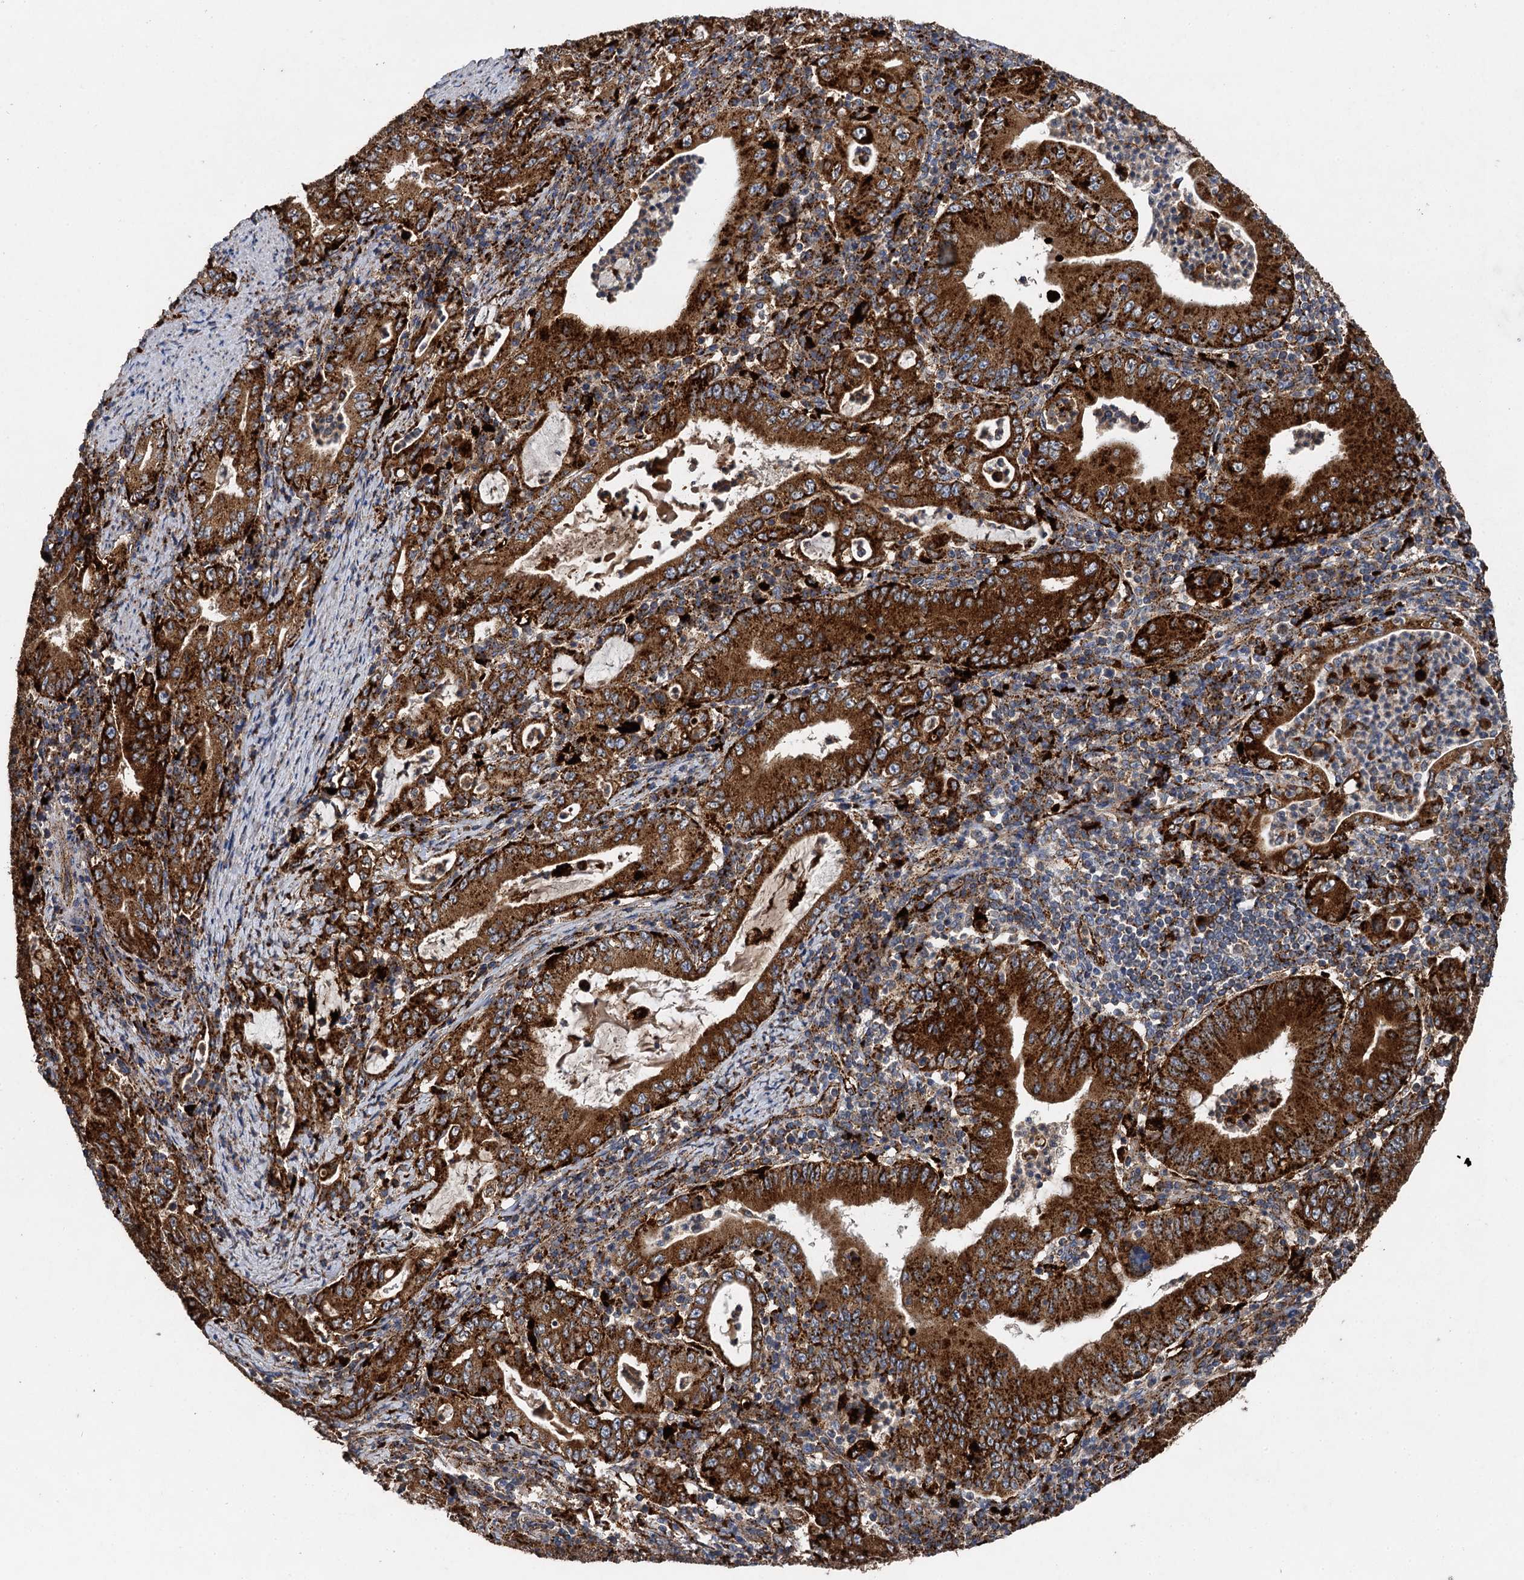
{"staining": {"intensity": "strong", "quantity": ">75%", "location": "cytoplasmic/membranous"}, "tissue": "stomach cancer", "cell_type": "Tumor cells", "image_type": "cancer", "snomed": [{"axis": "morphology", "description": "Normal tissue, NOS"}, {"axis": "morphology", "description": "Adenocarcinoma, NOS"}, {"axis": "topography", "description": "Esophagus"}, {"axis": "topography", "description": "Stomach, upper"}, {"axis": "topography", "description": "Peripheral nerve tissue"}], "caption": "DAB (3,3'-diaminobenzidine) immunohistochemical staining of human stomach cancer (adenocarcinoma) demonstrates strong cytoplasmic/membranous protein positivity in about >75% of tumor cells.", "gene": "GBA1", "patient": {"sex": "male", "age": 62}}